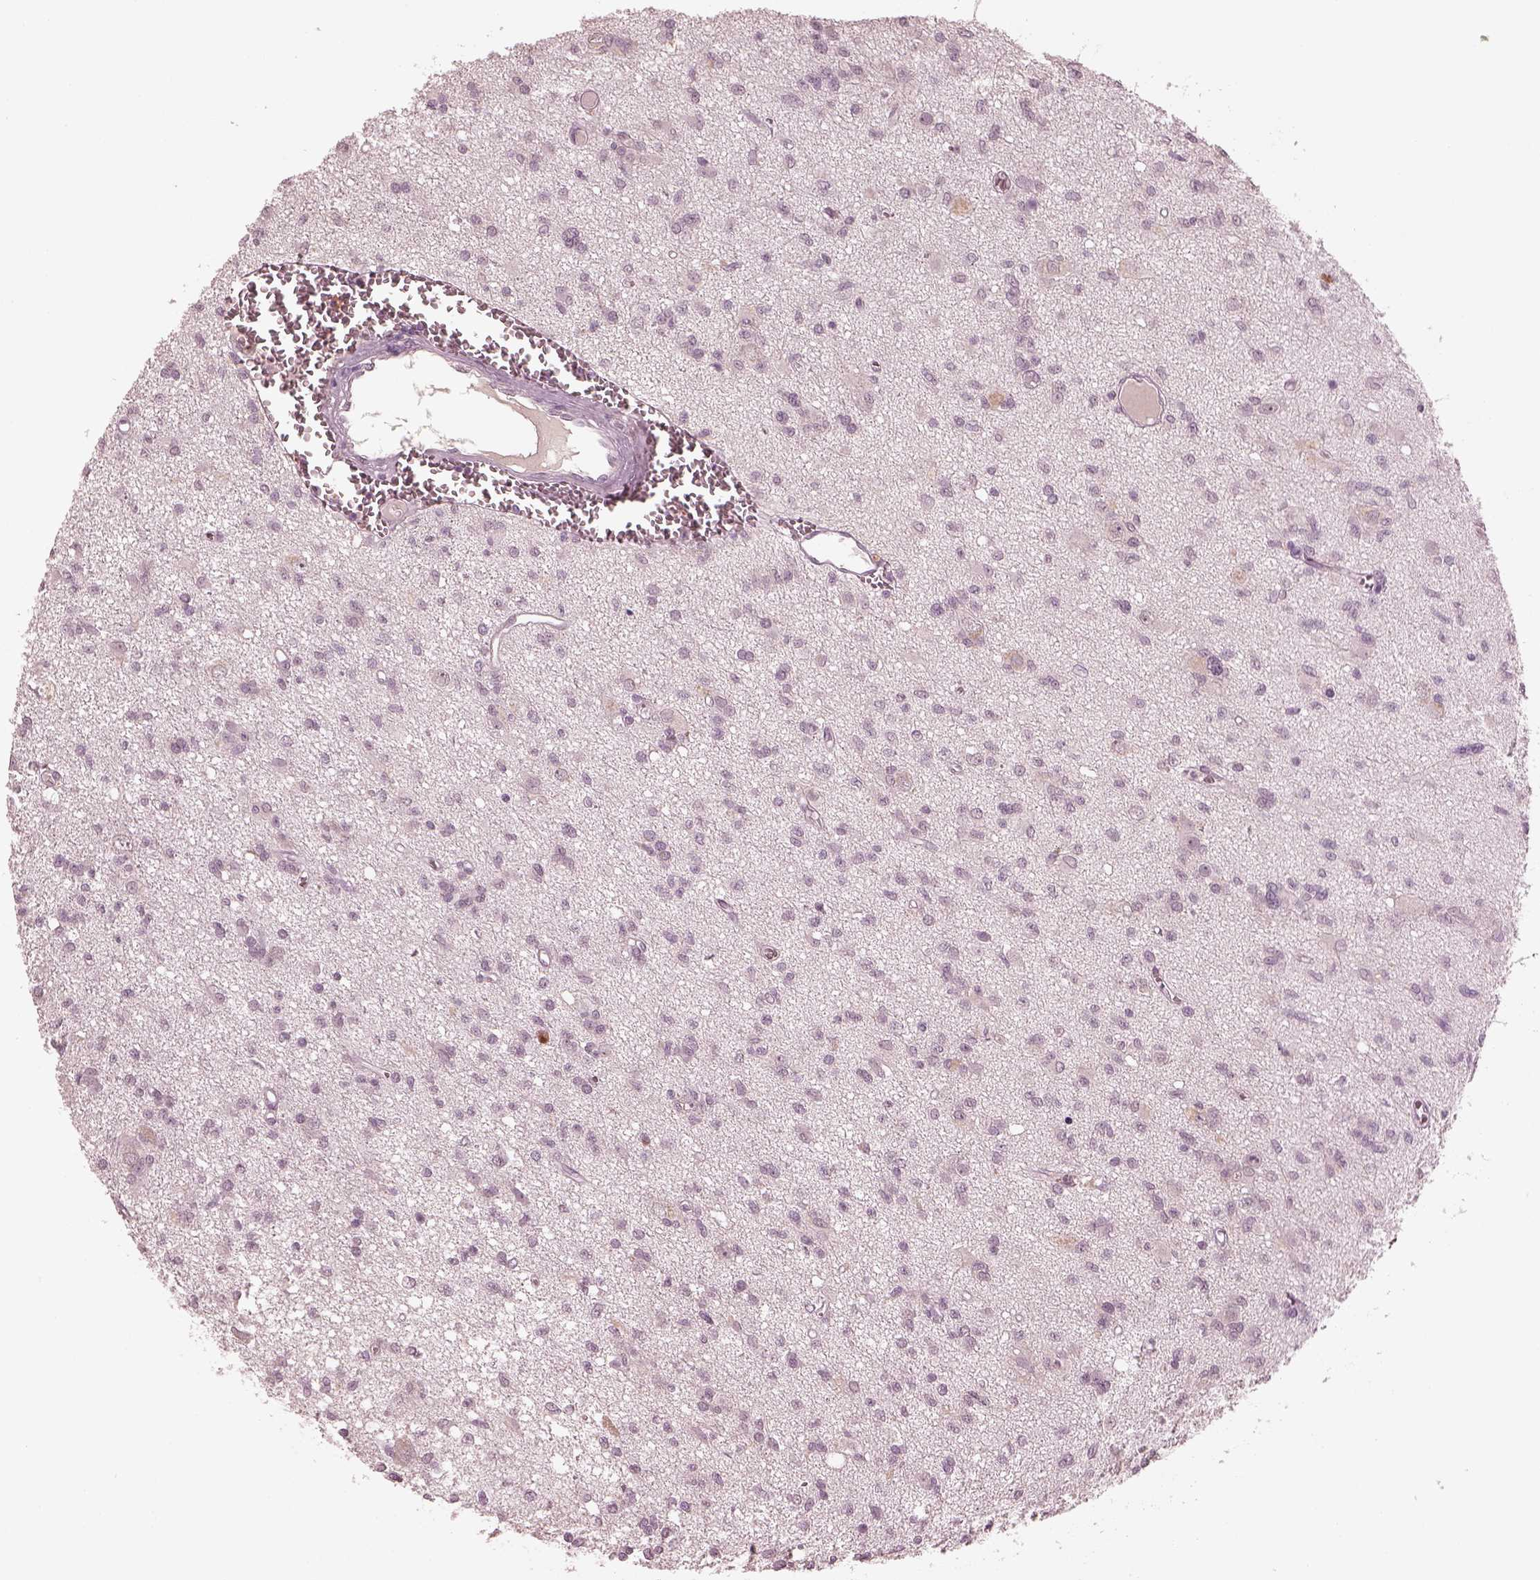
{"staining": {"intensity": "negative", "quantity": "none", "location": "none"}, "tissue": "glioma", "cell_type": "Tumor cells", "image_type": "cancer", "snomed": [{"axis": "morphology", "description": "Glioma, malignant, Low grade"}, {"axis": "topography", "description": "Brain"}], "caption": "Immunohistochemistry histopathology image of neoplastic tissue: glioma stained with DAB displays no significant protein positivity in tumor cells.", "gene": "KRT79", "patient": {"sex": "male", "age": 64}}